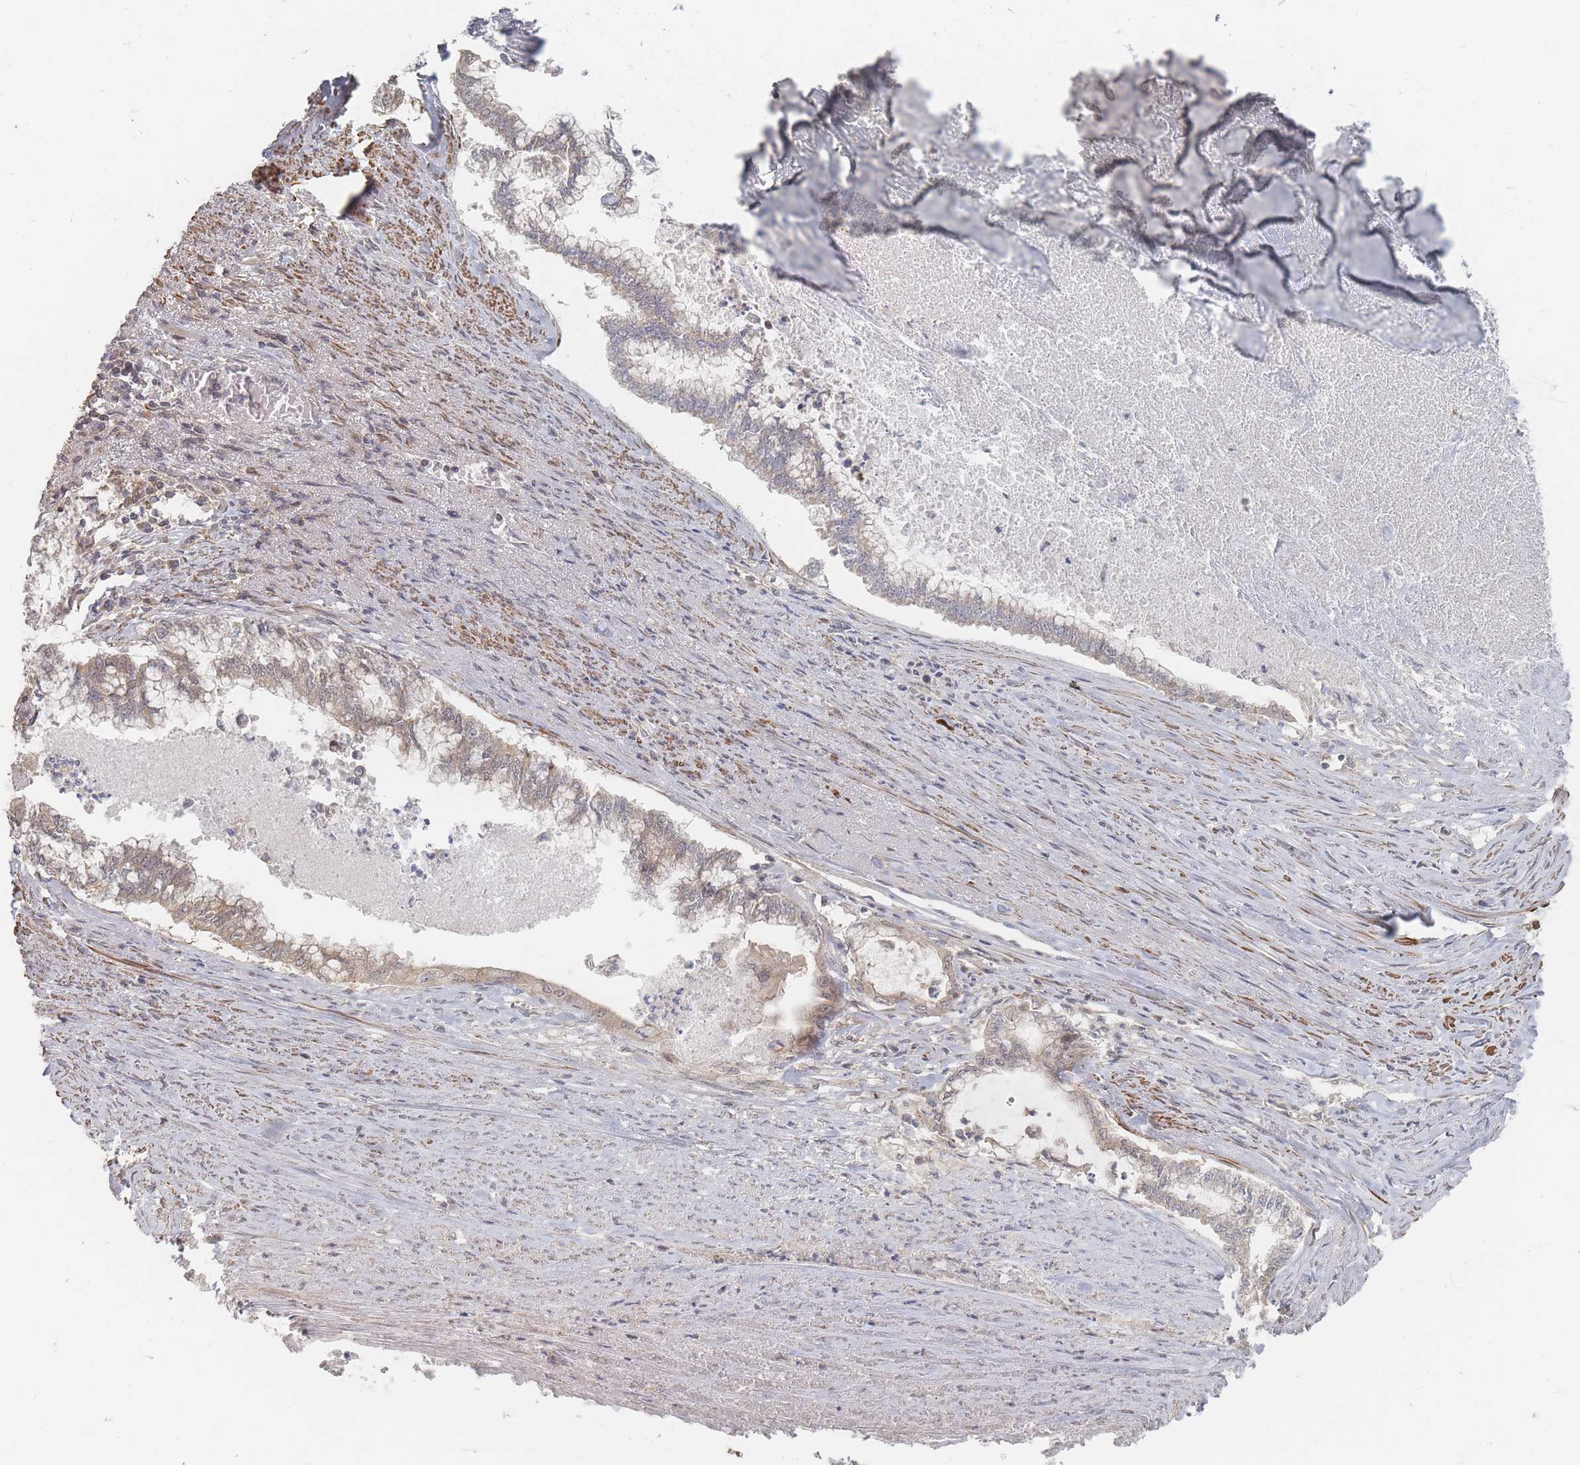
{"staining": {"intensity": "weak", "quantity": "<25%", "location": "cytoplasmic/membranous"}, "tissue": "endometrial cancer", "cell_type": "Tumor cells", "image_type": "cancer", "snomed": [{"axis": "morphology", "description": "Adenocarcinoma, NOS"}, {"axis": "topography", "description": "Endometrium"}], "caption": "Endometrial cancer was stained to show a protein in brown. There is no significant staining in tumor cells.", "gene": "GLE1", "patient": {"sex": "female", "age": 79}}